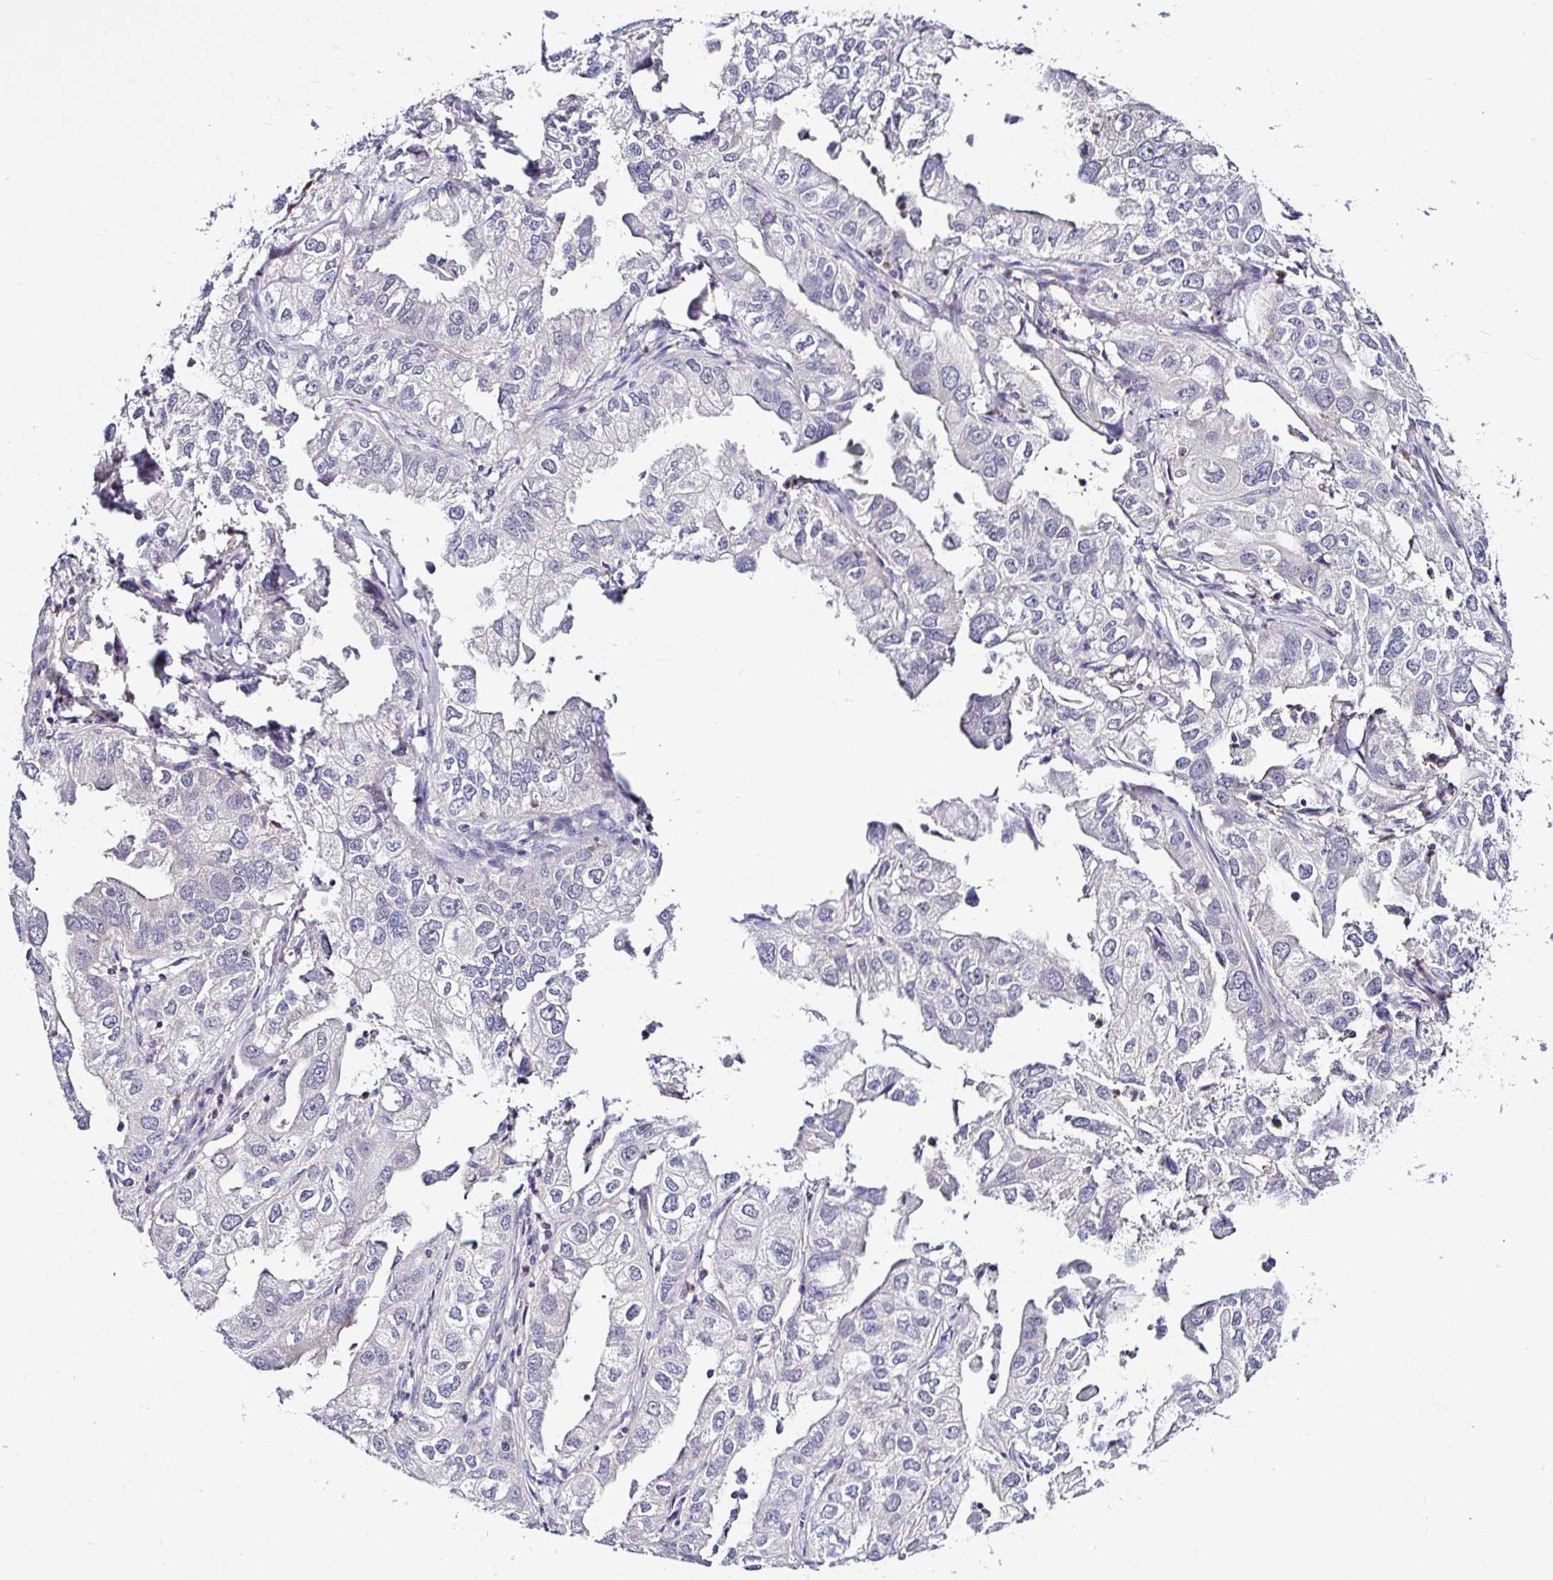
{"staining": {"intensity": "negative", "quantity": "none", "location": "none"}, "tissue": "lung cancer", "cell_type": "Tumor cells", "image_type": "cancer", "snomed": [{"axis": "morphology", "description": "Adenocarcinoma, NOS"}, {"axis": "topography", "description": "Lung"}], "caption": "DAB immunohistochemical staining of human adenocarcinoma (lung) demonstrates no significant expression in tumor cells.", "gene": "DEPDC5", "patient": {"sex": "male", "age": 48}}